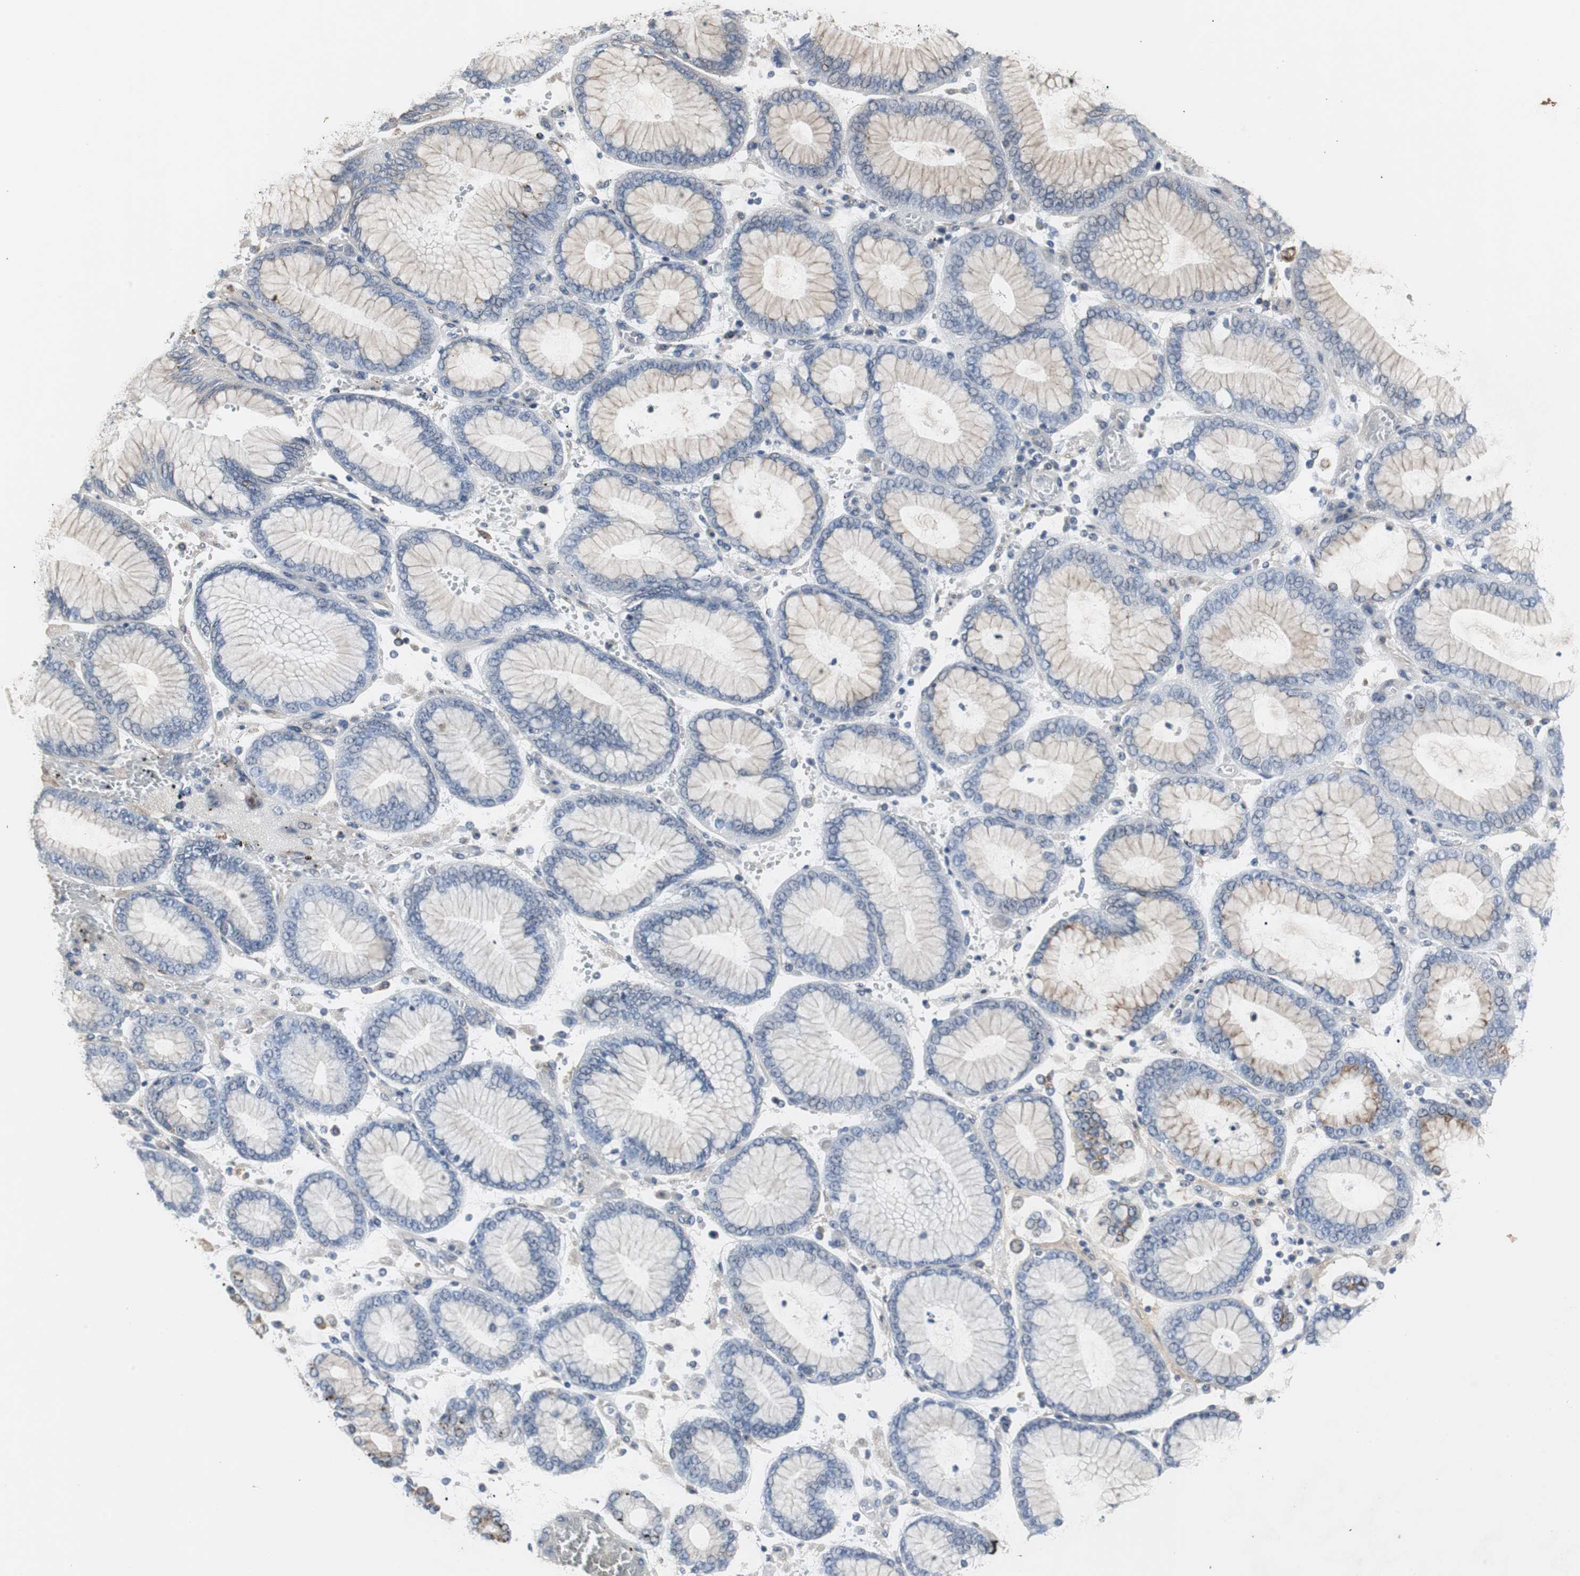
{"staining": {"intensity": "strong", "quantity": "25%-75%", "location": "cytoplasmic/membranous"}, "tissue": "stomach cancer", "cell_type": "Tumor cells", "image_type": "cancer", "snomed": [{"axis": "morphology", "description": "Normal tissue, NOS"}, {"axis": "morphology", "description": "Adenocarcinoma, NOS"}, {"axis": "topography", "description": "Stomach, upper"}, {"axis": "topography", "description": "Stomach"}], "caption": "IHC histopathology image of neoplastic tissue: human adenocarcinoma (stomach) stained using immunohistochemistry (IHC) exhibits high levels of strong protein expression localized specifically in the cytoplasmic/membranous of tumor cells, appearing as a cytoplasmic/membranous brown color.", "gene": "GBA1", "patient": {"sex": "male", "age": 76}}